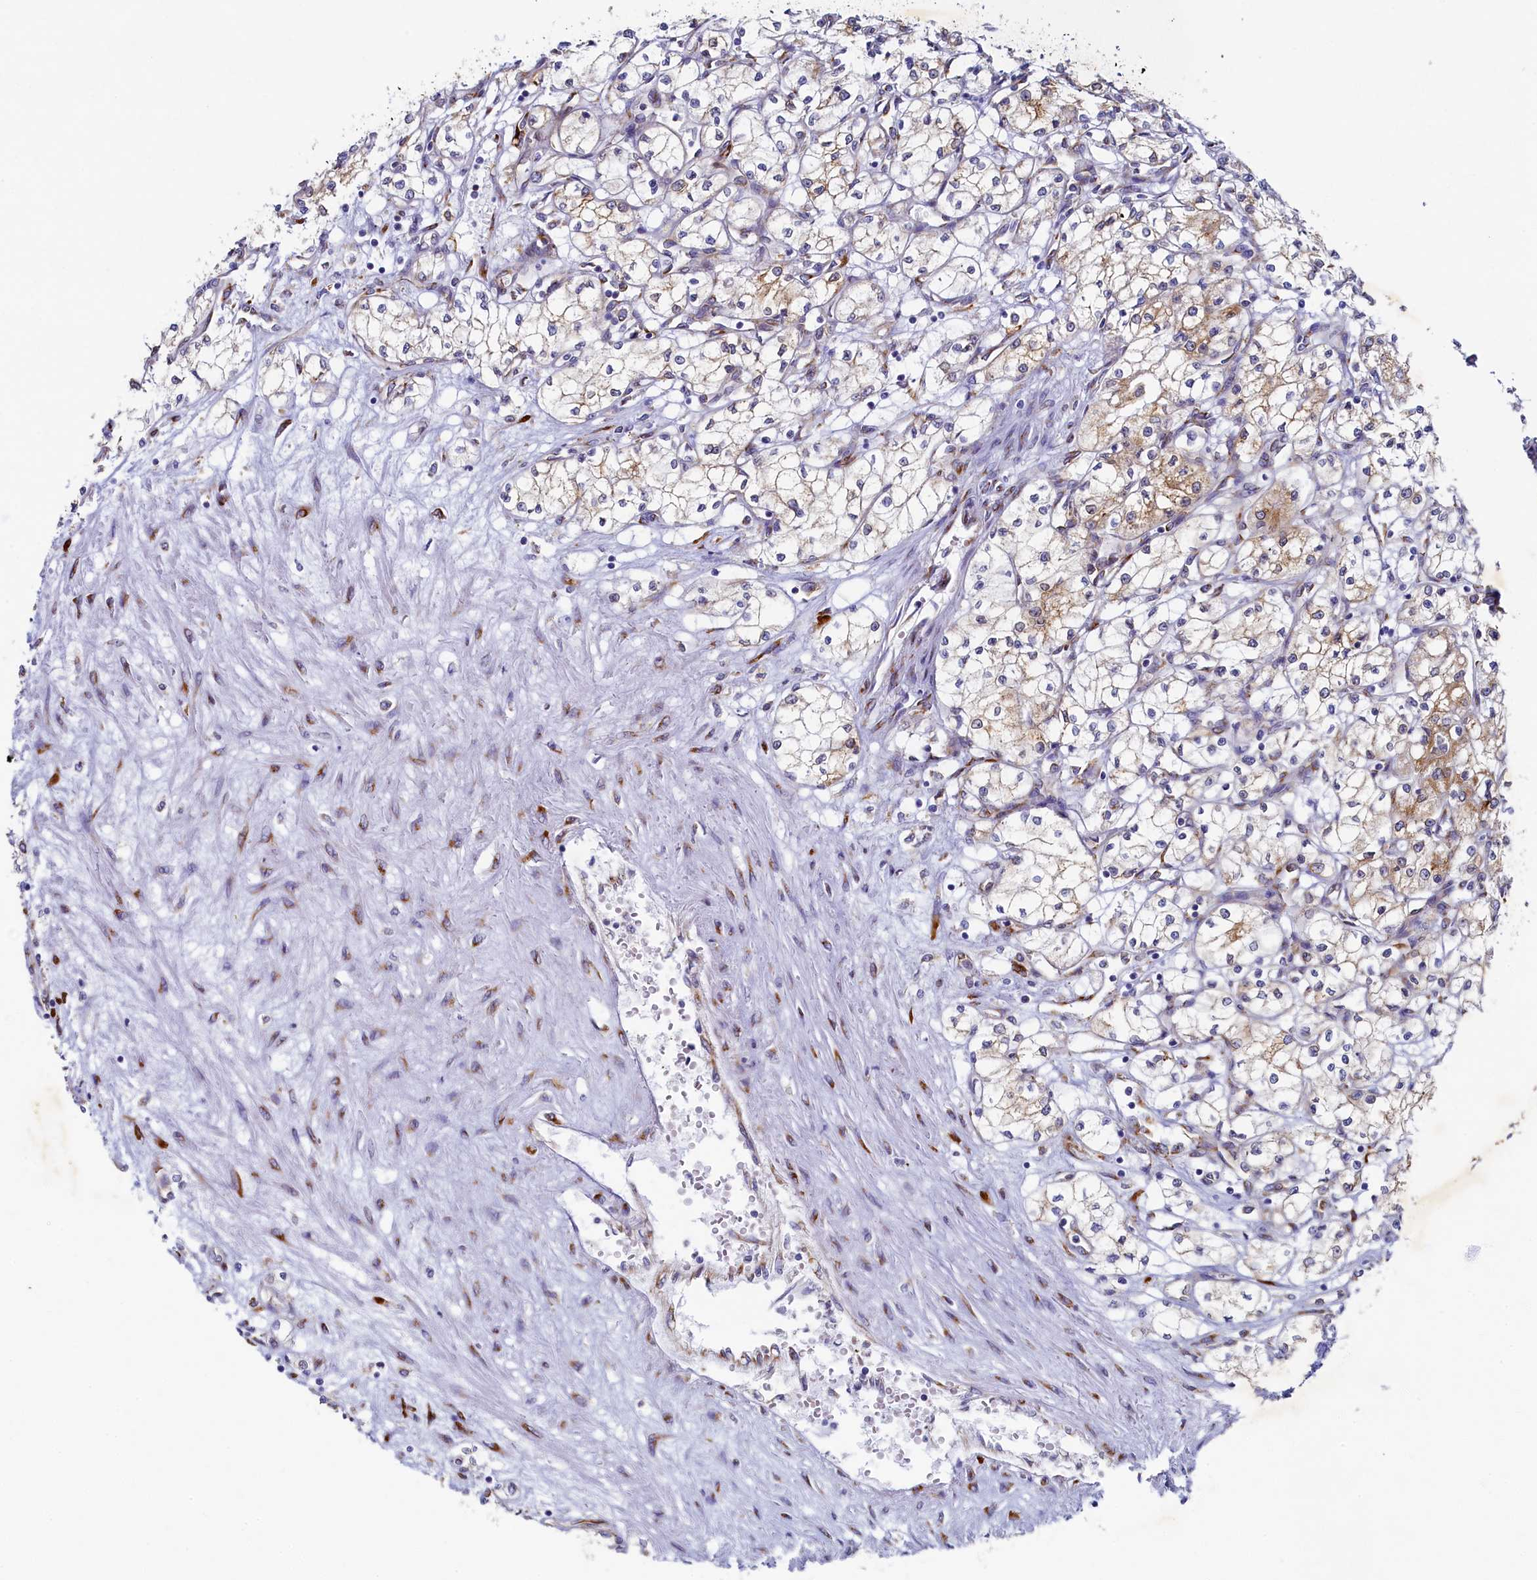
{"staining": {"intensity": "moderate", "quantity": "<25%", "location": "cytoplasmic/membranous"}, "tissue": "renal cancer", "cell_type": "Tumor cells", "image_type": "cancer", "snomed": [{"axis": "morphology", "description": "Adenocarcinoma, NOS"}, {"axis": "topography", "description": "Kidney"}], "caption": "This is an image of IHC staining of renal cancer, which shows moderate positivity in the cytoplasmic/membranous of tumor cells.", "gene": "TMEM18", "patient": {"sex": "male", "age": 59}}